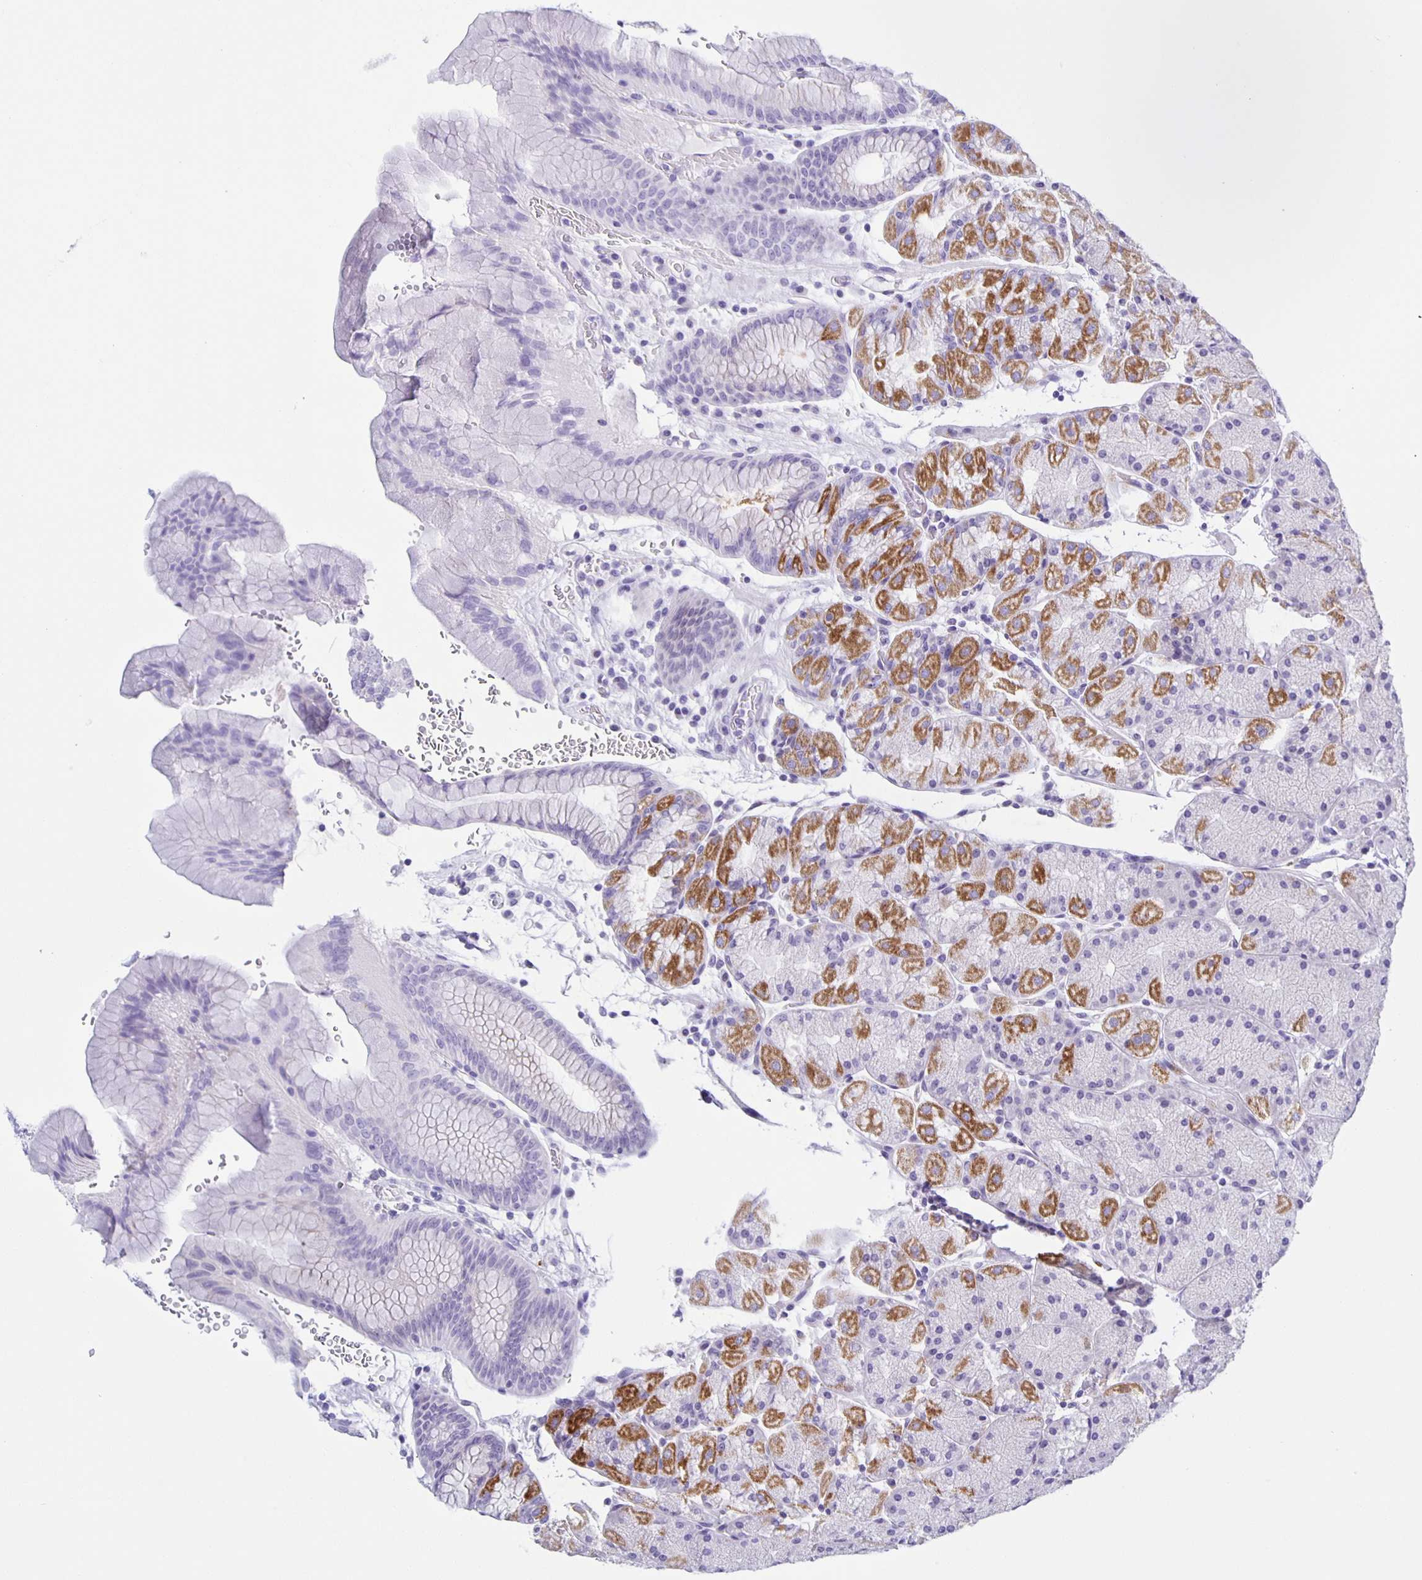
{"staining": {"intensity": "moderate", "quantity": "25%-75%", "location": "cytoplasmic/membranous"}, "tissue": "stomach", "cell_type": "Glandular cells", "image_type": "normal", "snomed": [{"axis": "morphology", "description": "Normal tissue, NOS"}, {"axis": "topography", "description": "Stomach, upper"}, {"axis": "topography", "description": "Stomach"}], "caption": "Immunohistochemistry (IHC) of normal stomach displays medium levels of moderate cytoplasmic/membranous expression in about 25%-75% of glandular cells.", "gene": "AQP6", "patient": {"sex": "male", "age": 76}}